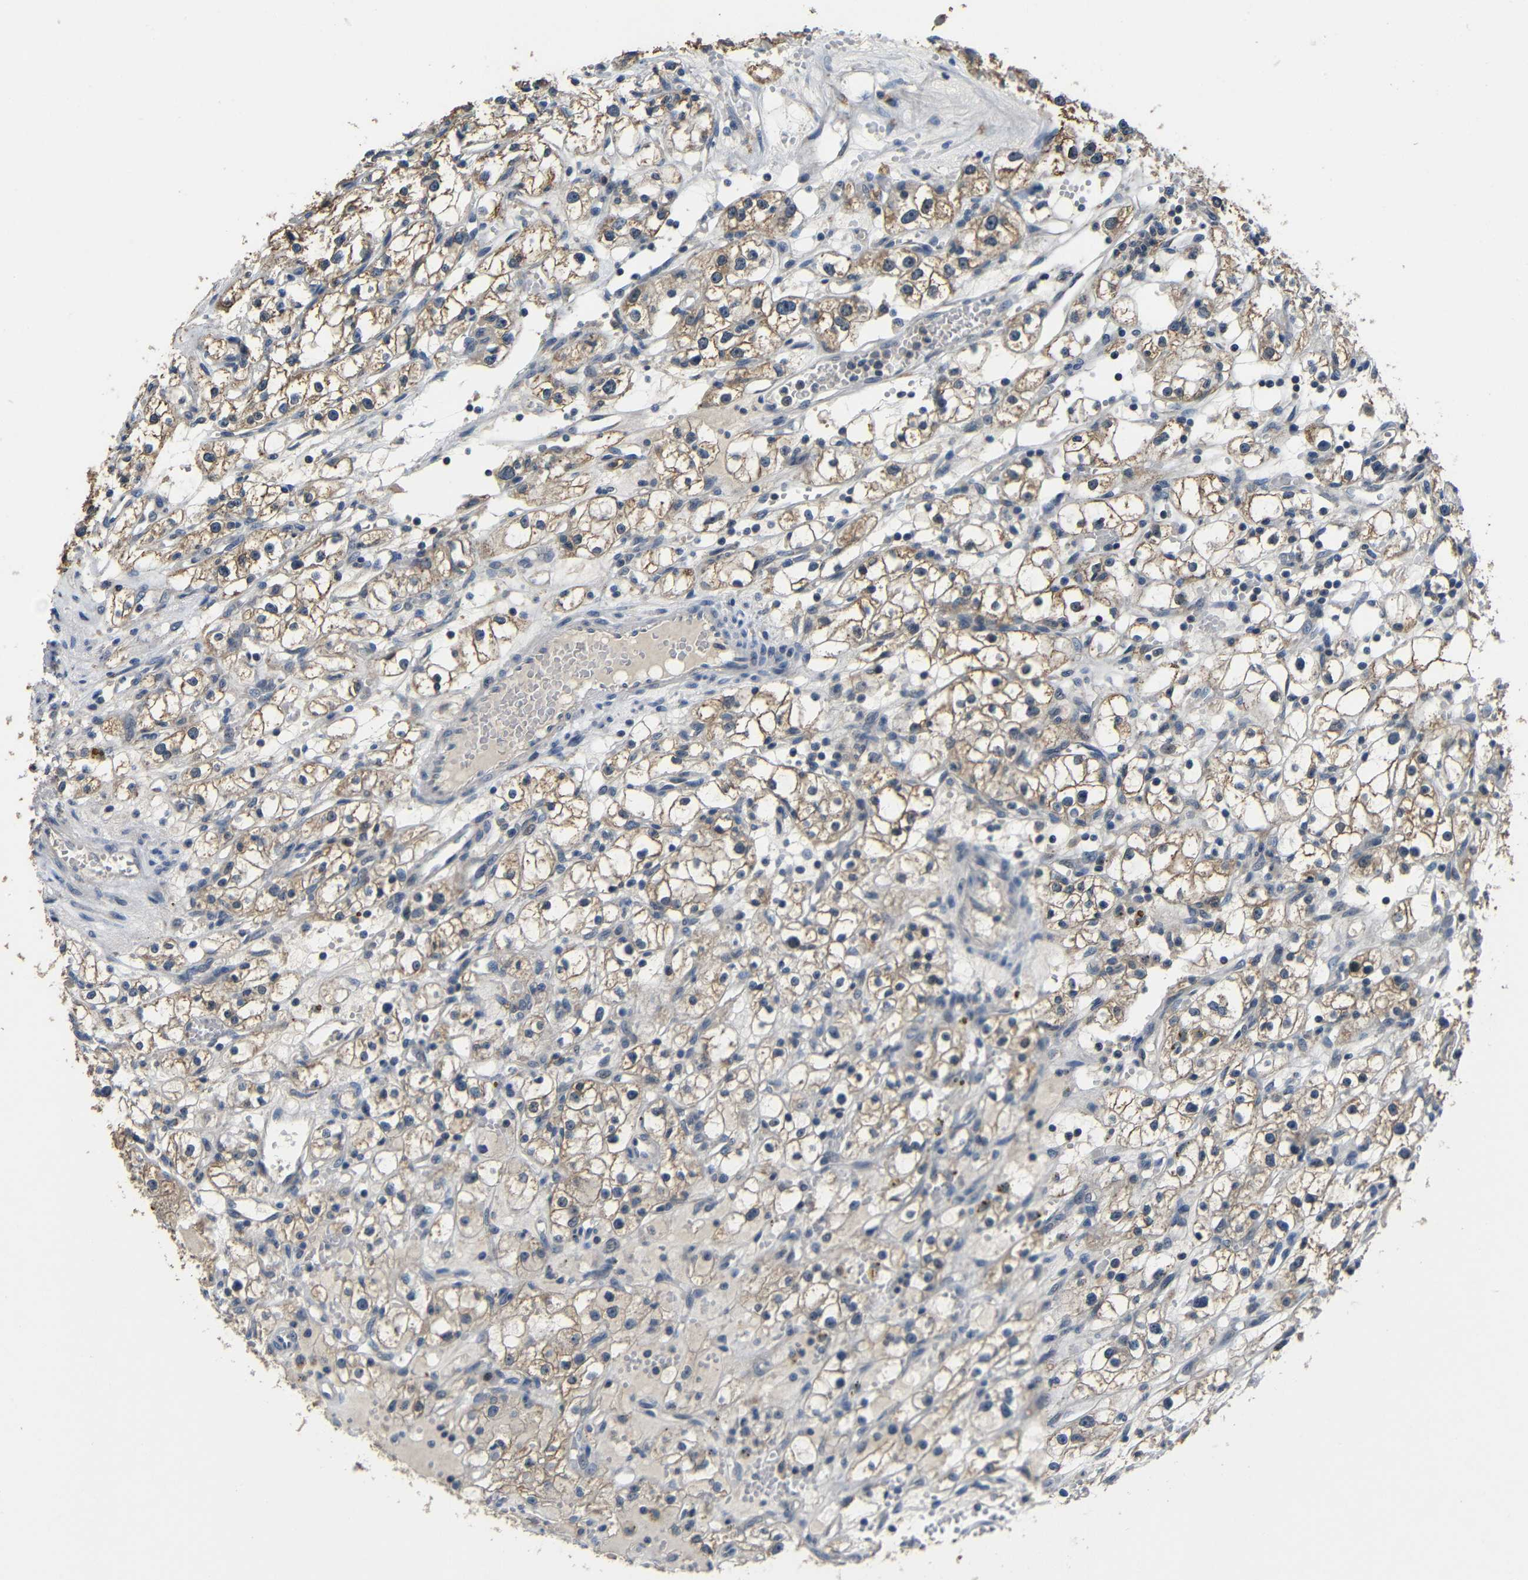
{"staining": {"intensity": "moderate", "quantity": ">75%", "location": "cytoplasmic/membranous"}, "tissue": "renal cancer", "cell_type": "Tumor cells", "image_type": "cancer", "snomed": [{"axis": "morphology", "description": "Adenocarcinoma, NOS"}, {"axis": "topography", "description": "Kidney"}], "caption": "The image reveals staining of renal adenocarcinoma, revealing moderate cytoplasmic/membranous protein expression (brown color) within tumor cells. (brown staining indicates protein expression, while blue staining denotes nuclei).", "gene": "C6orf89", "patient": {"sex": "male", "age": 56}}